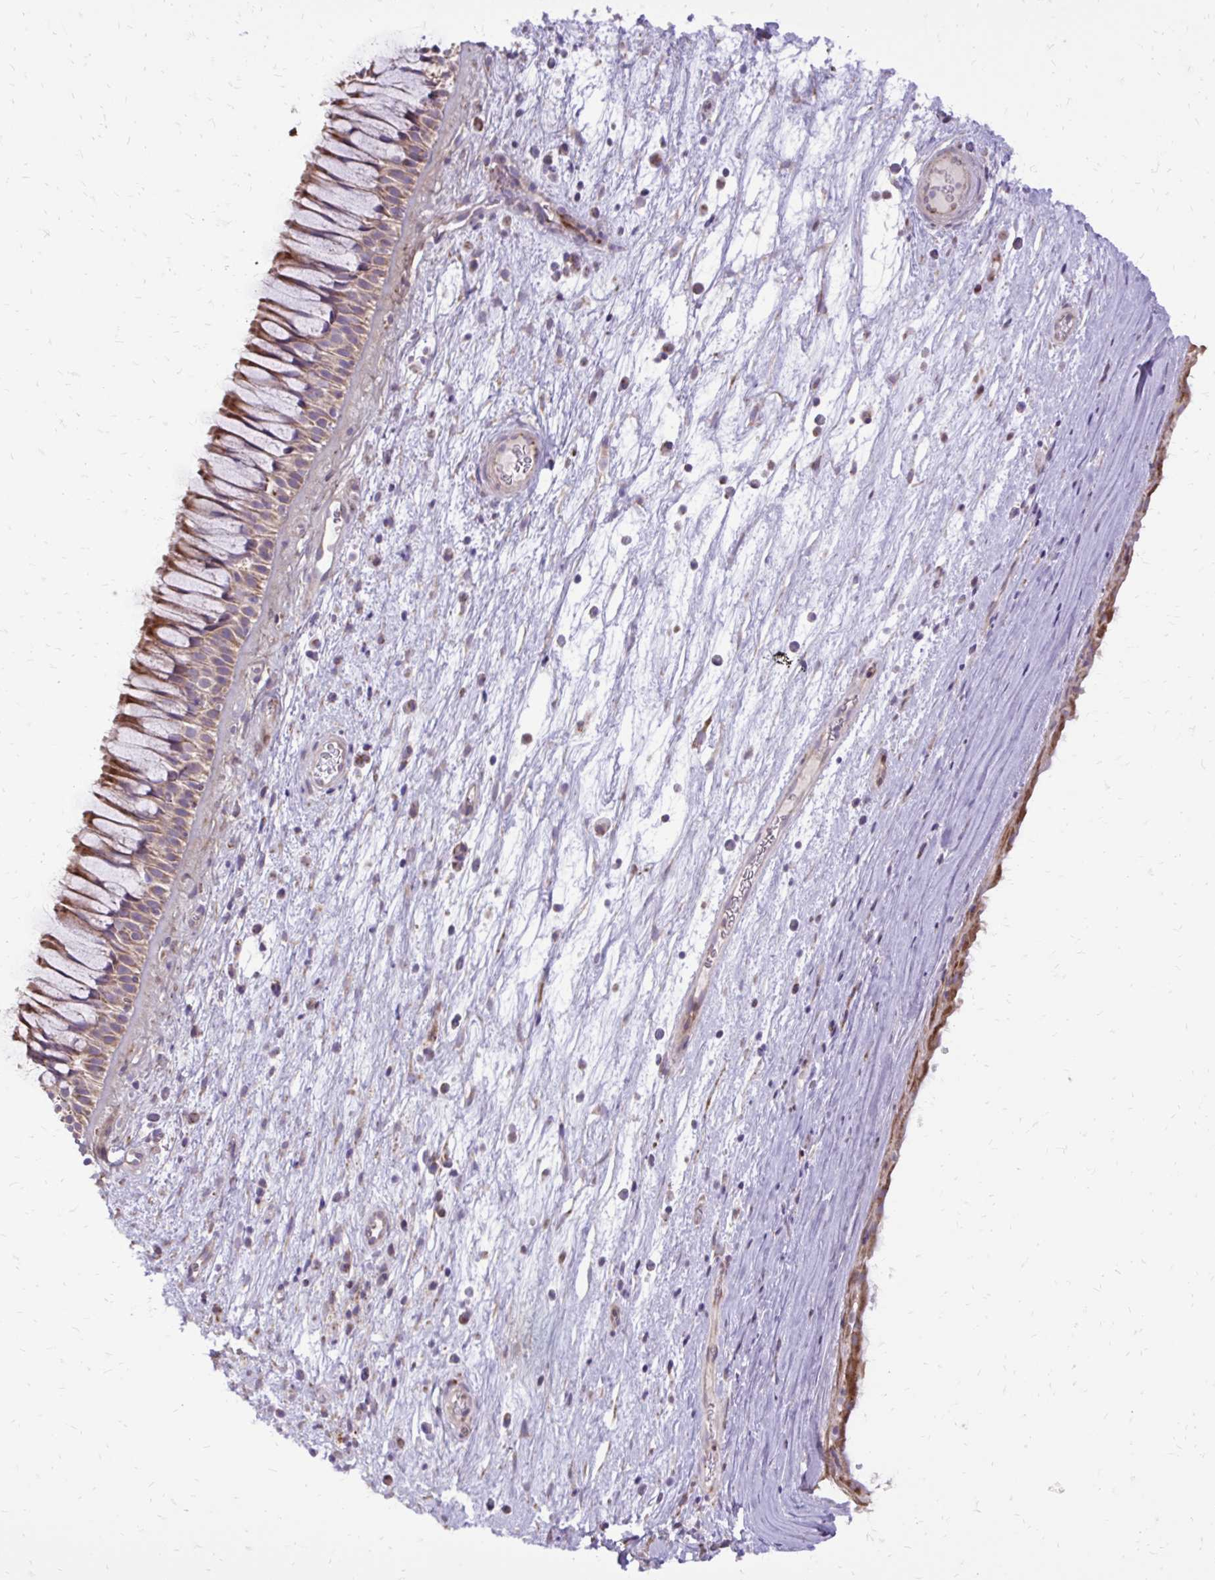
{"staining": {"intensity": "moderate", "quantity": ">75%", "location": "cytoplasmic/membranous"}, "tissue": "nasopharynx", "cell_type": "Respiratory epithelial cells", "image_type": "normal", "snomed": [{"axis": "morphology", "description": "Normal tissue, NOS"}, {"axis": "topography", "description": "Nasopharynx"}], "caption": "An image showing moderate cytoplasmic/membranous expression in about >75% of respiratory epithelial cells in unremarkable nasopharynx, as visualized by brown immunohistochemical staining.", "gene": "ABCC3", "patient": {"sex": "male", "age": 74}}